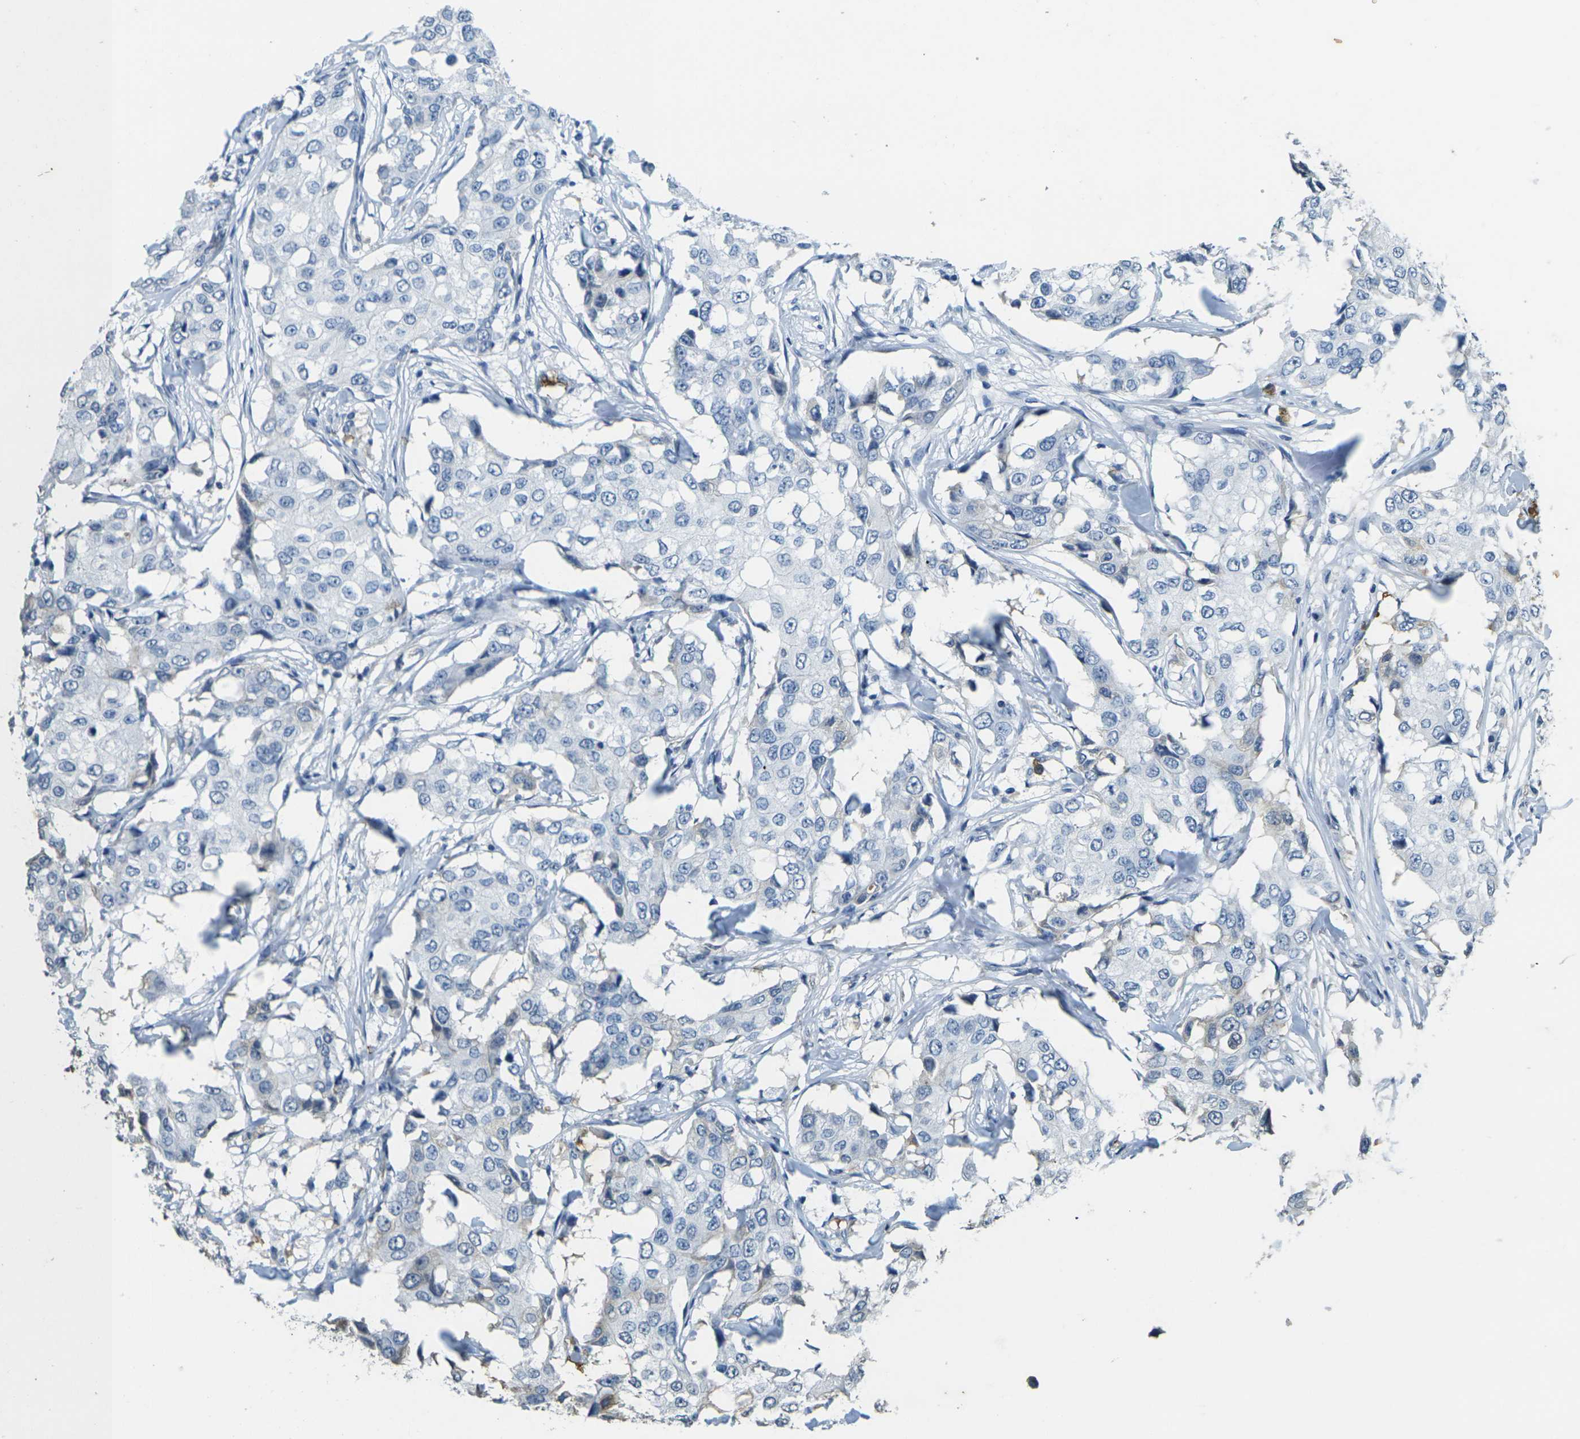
{"staining": {"intensity": "negative", "quantity": "none", "location": "none"}, "tissue": "breast cancer", "cell_type": "Tumor cells", "image_type": "cancer", "snomed": [{"axis": "morphology", "description": "Duct carcinoma"}, {"axis": "topography", "description": "Breast"}], "caption": "IHC micrograph of neoplastic tissue: breast cancer (invasive ductal carcinoma) stained with DAB demonstrates no significant protein expression in tumor cells.", "gene": "HBB", "patient": {"sex": "female", "age": 27}}